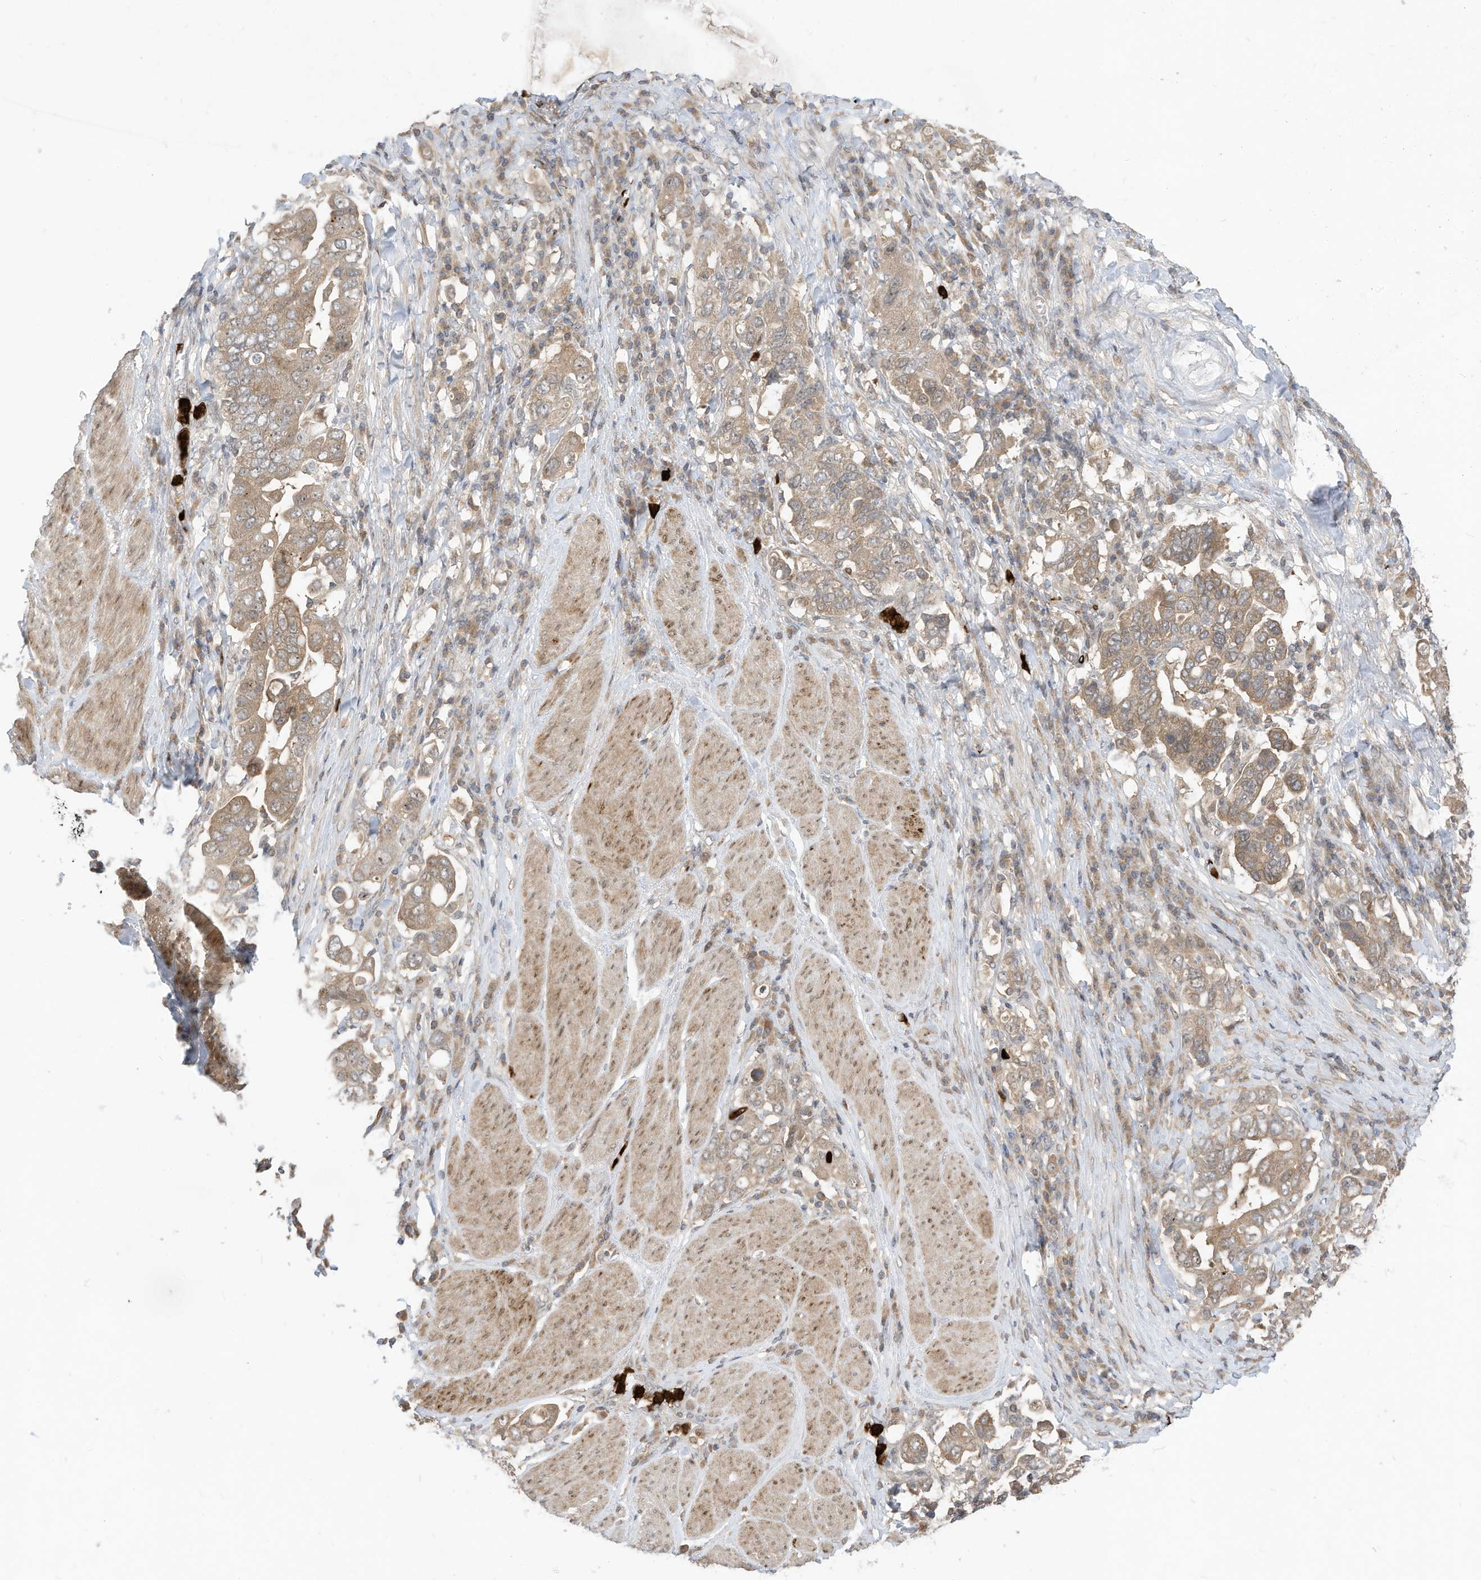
{"staining": {"intensity": "moderate", "quantity": "25%-75%", "location": "cytoplasmic/membranous"}, "tissue": "stomach cancer", "cell_type": "Tumor cells", "image_type": "cancer", "snomed": [{"axis": "morphology", "description": "Adenocarcinoma, NOS"}, {"axis": "topography", "description": "Stomach, upper"}], "caption": "Approximately 25%-75% of tumor cells in human adenocarcinoma (stomach) reveal moderate cytoplasmic/membranous protein expression as visualized by brown immunohistochemical staining.", "gene": "CNKSR1", "patient": {"sex": "male", "age": 62}}